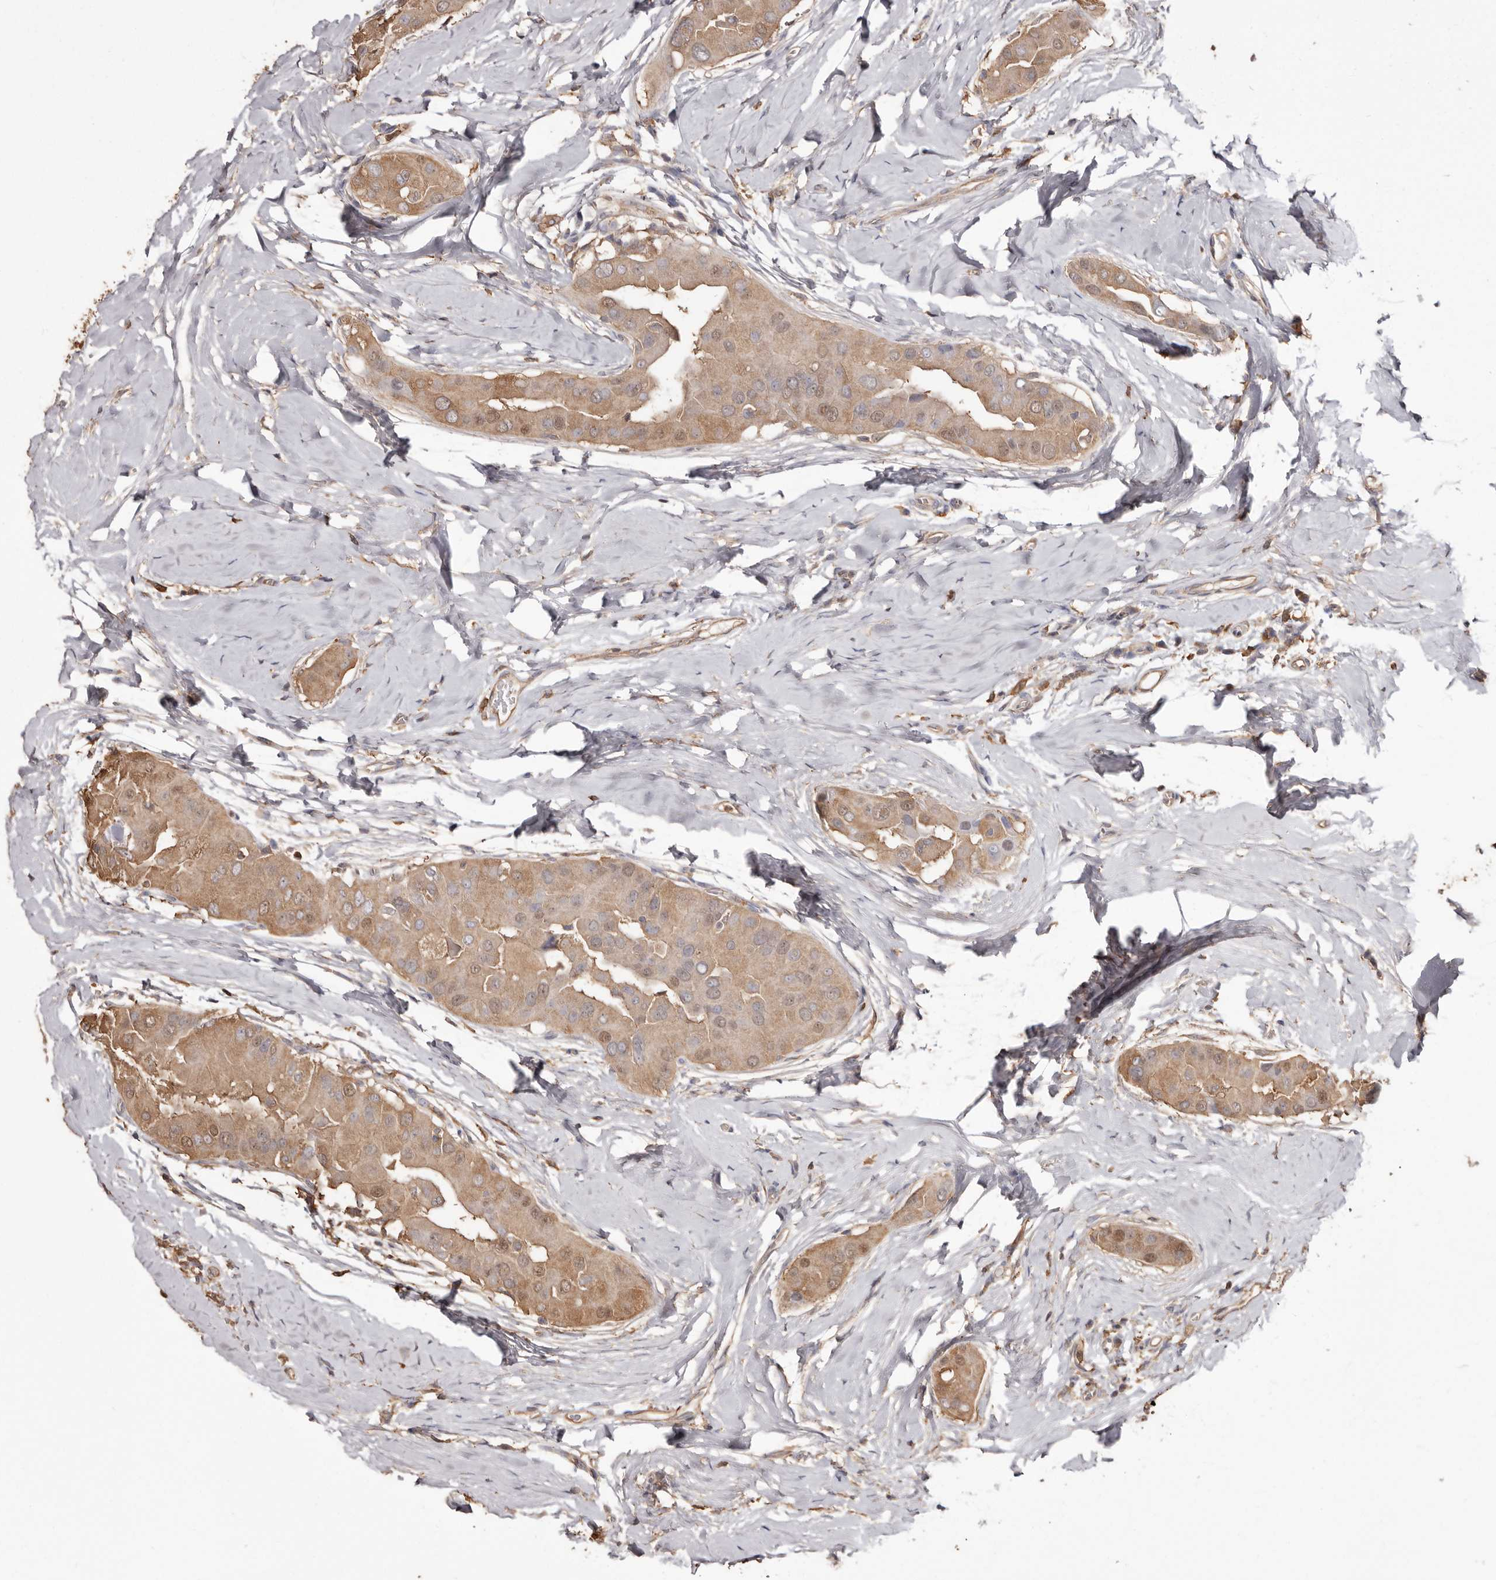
{"staining": {"intensity": "moderate", "quantity": ">75%", "location": "cytoplasmic/membranous,nuclear"}, "tissue": "thyroid cancer", "cell_type": "Tumor cells", "image_type": "cancer", "snomed": [{"axis": "morphology", "description": "Papillary adenocarcinoma, NOS"}, {"axis": "topography", "description": "Thyroid gland"}], "caption": "The photomicrograph demonstrates a brown stain indicating the presence of a protein in the cytoplasmic/membranous and nuclear of tumor cells in thyroid cancer.", "gene": "PKM", "patient": {"sex": "male", "age": 33}}